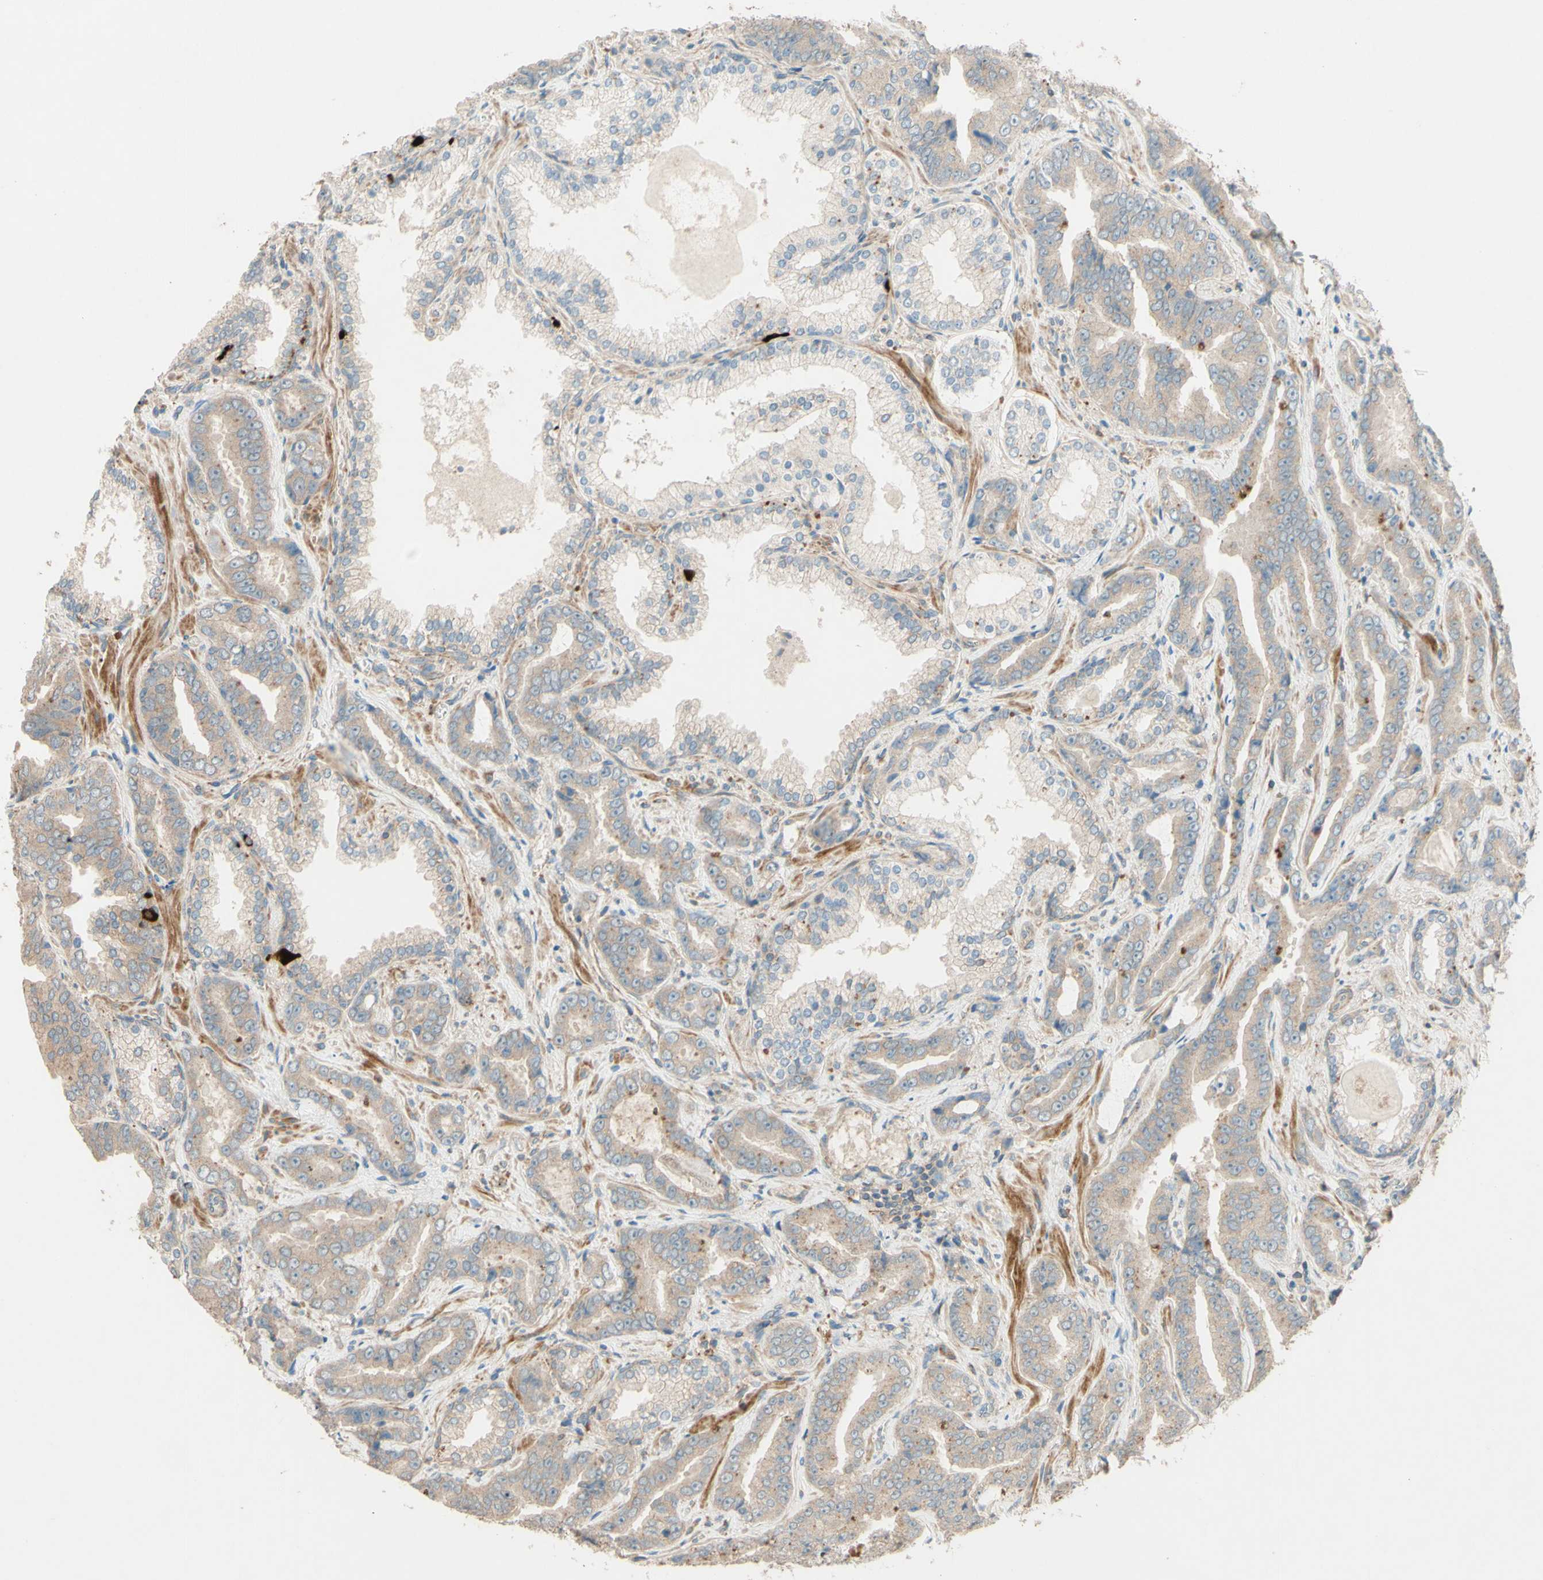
{"staining": {"intensity": "weak", "quantity": ">75%", "location": "cytoplasmic/membranous"}, "tissue": "prostate cancer", "cell_type": "Tumor cells", "image_type": "cancer", "snomed": [{"axis": "morphology", "description": "Adenocarcinoma, Low grade"}, {"axis": "topography", "description": "Prostate"}], "caption": "Immunohistochemical staining of prostate cancer (adenocarcinoma (low-grade)) demonstrates weak cytoplasmic/membranous protein expression in approximately >75% of tumor cells.", "gene": "ADAM17", "patient": {"sex": "male", "age": 60}}